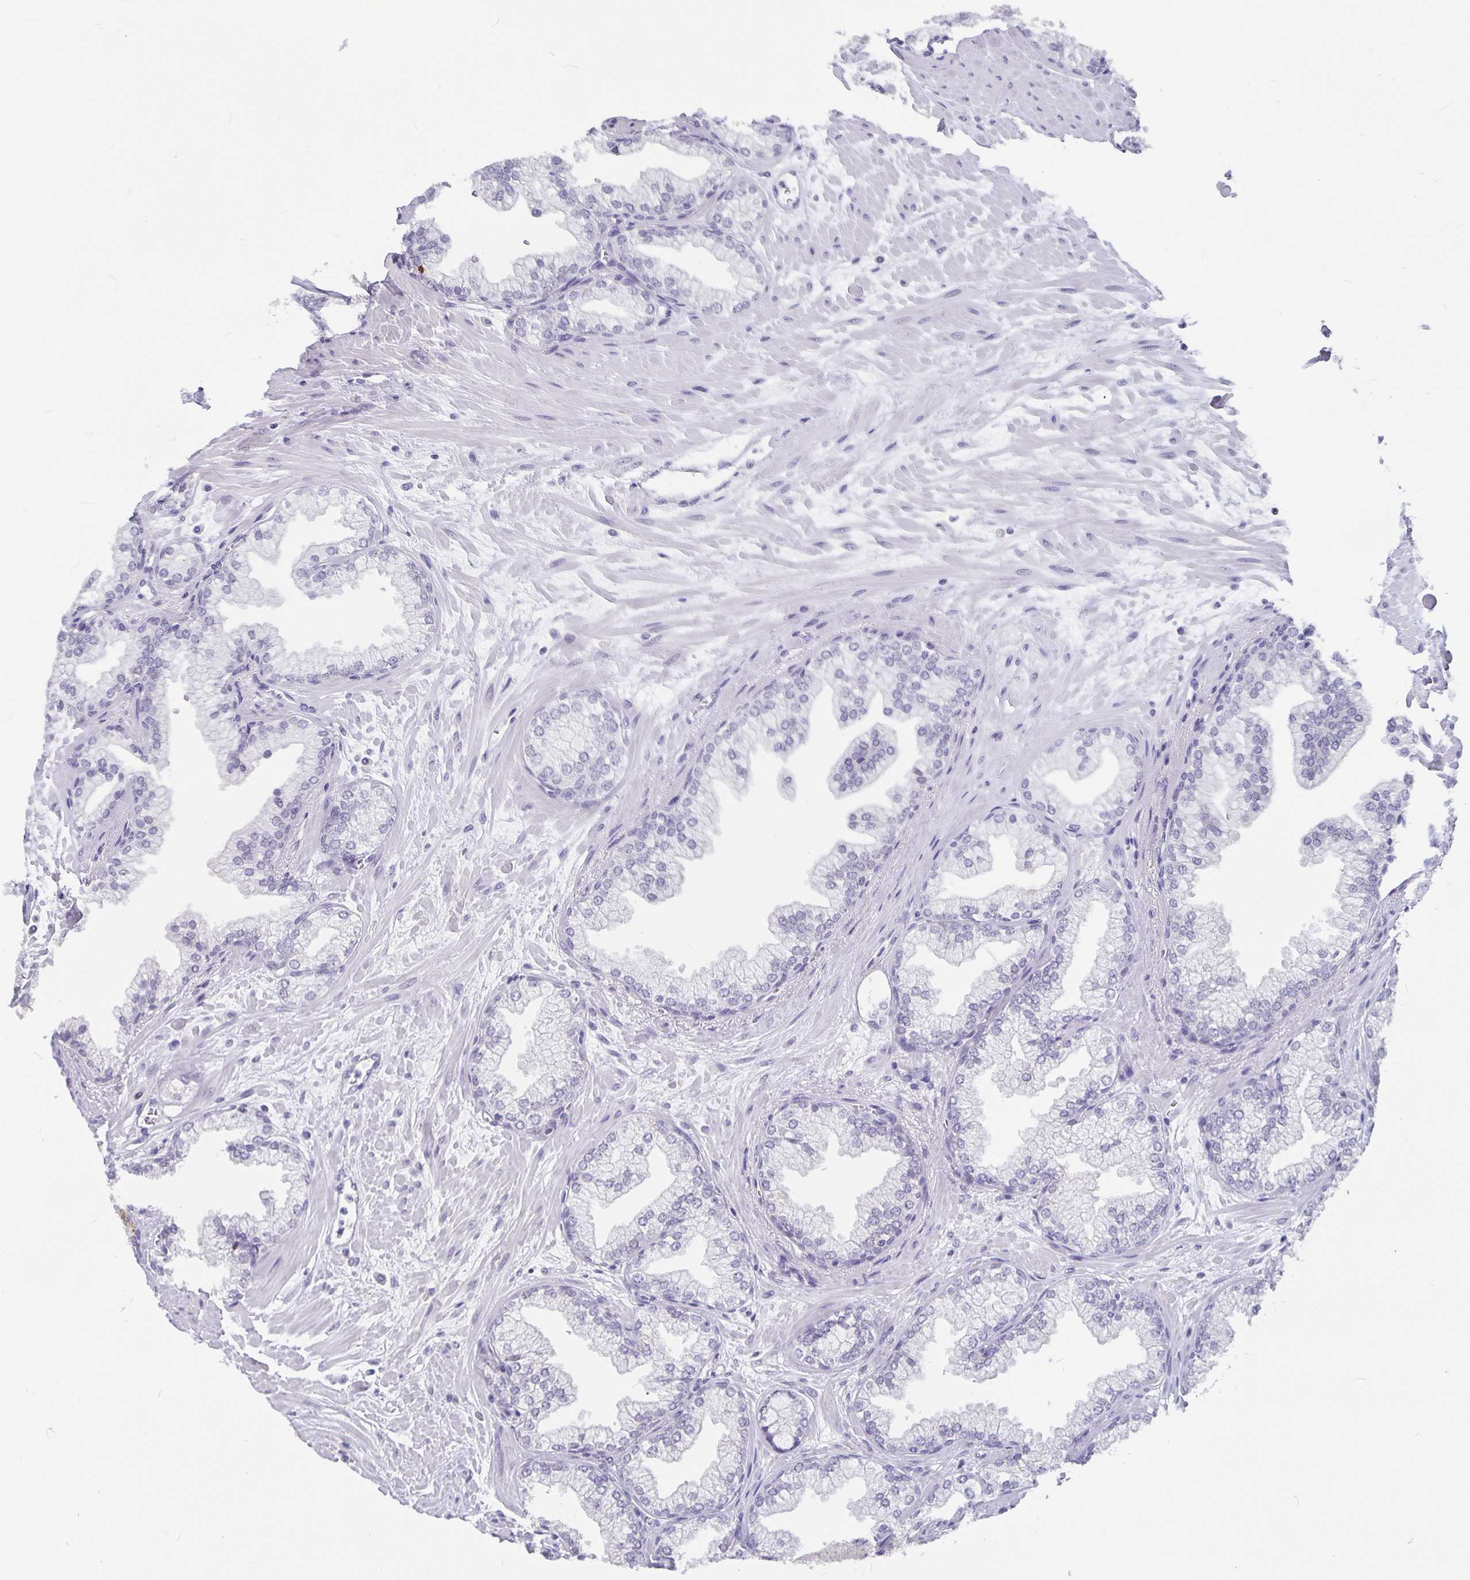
{"staining": {"intensity": "weak", "quantity": "<25%", "location": "cytoplasmic/membranous"}, "tissue": "prostate", "cell_type": "Glandular cells", "image_type": "normal", "snomed": [{"axis": "morphology", "description": "Normal tissue, NOS"}, {"axis": "topography", "description": "Prostate"}, {"axis": "topography", "description": "Peripheral nerve tissue"}], "caption": "DAB immunohistochemical staining of unremarkable human prostate demonstrates no significant expression in glandular cells.", "gene": "OLIG2", "patient": {"sex": "male", "age": 61}}